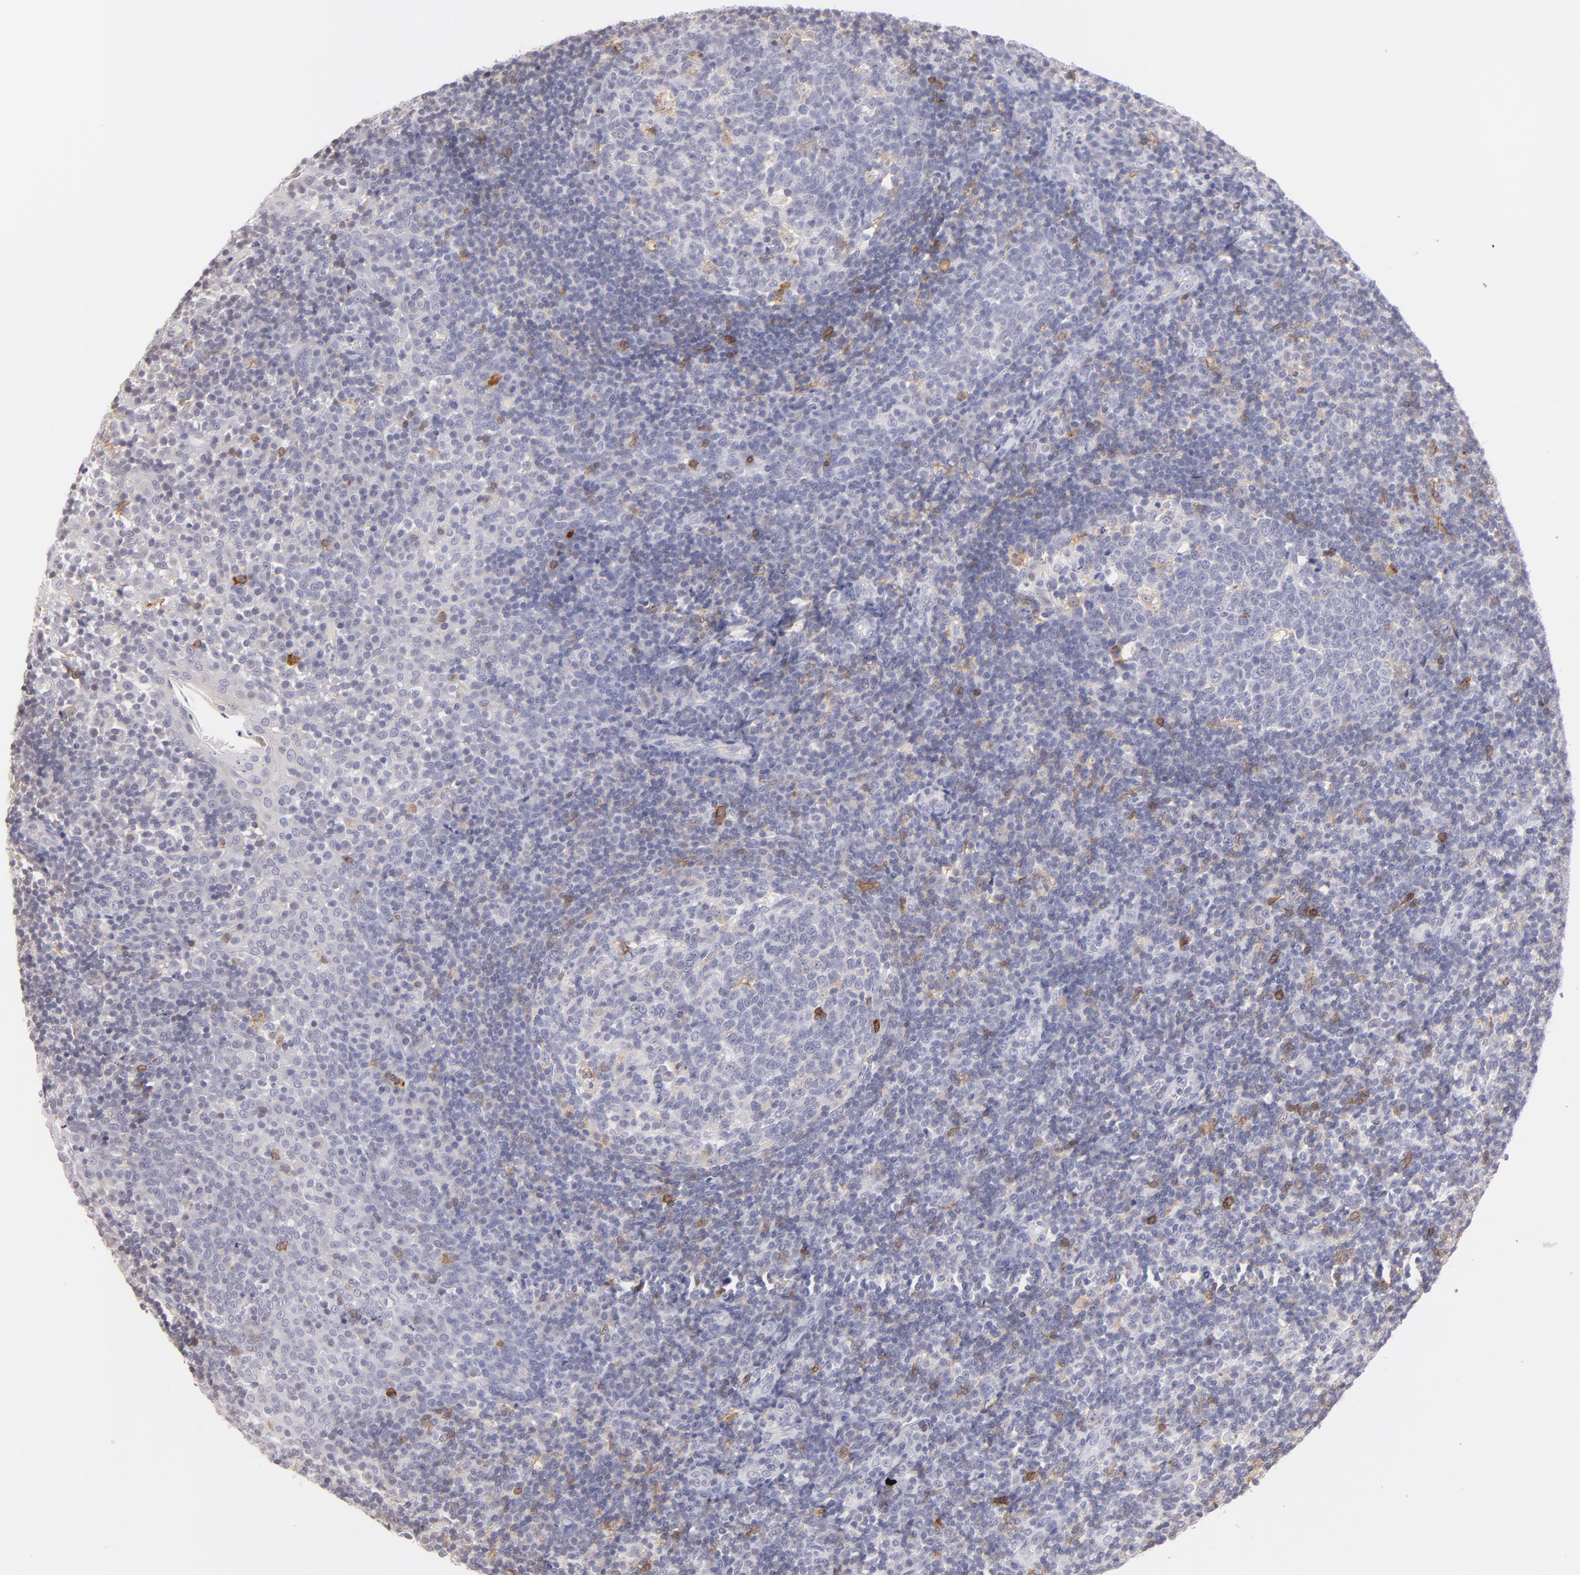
{"staining": {"intensity": "strong", "quantity": "<25%", "location": "cytoplasmic/membranous"}, "tissue": "tonsil", "cell_type": "Germinal center cells", "image_type": "normal", "snomed": [{"axis": "morphology", "description": "Normal tissue, NOS"}, {"axis": "topography", "description": "Tonsil"}], "caption": "Protein analysis of benign tonsil exhibits strong cytoplasmic/membranous staining in about <25% of germinal center cells.", "gene": "IL2RA", "patient": {"sex": "female", "age": 40}}